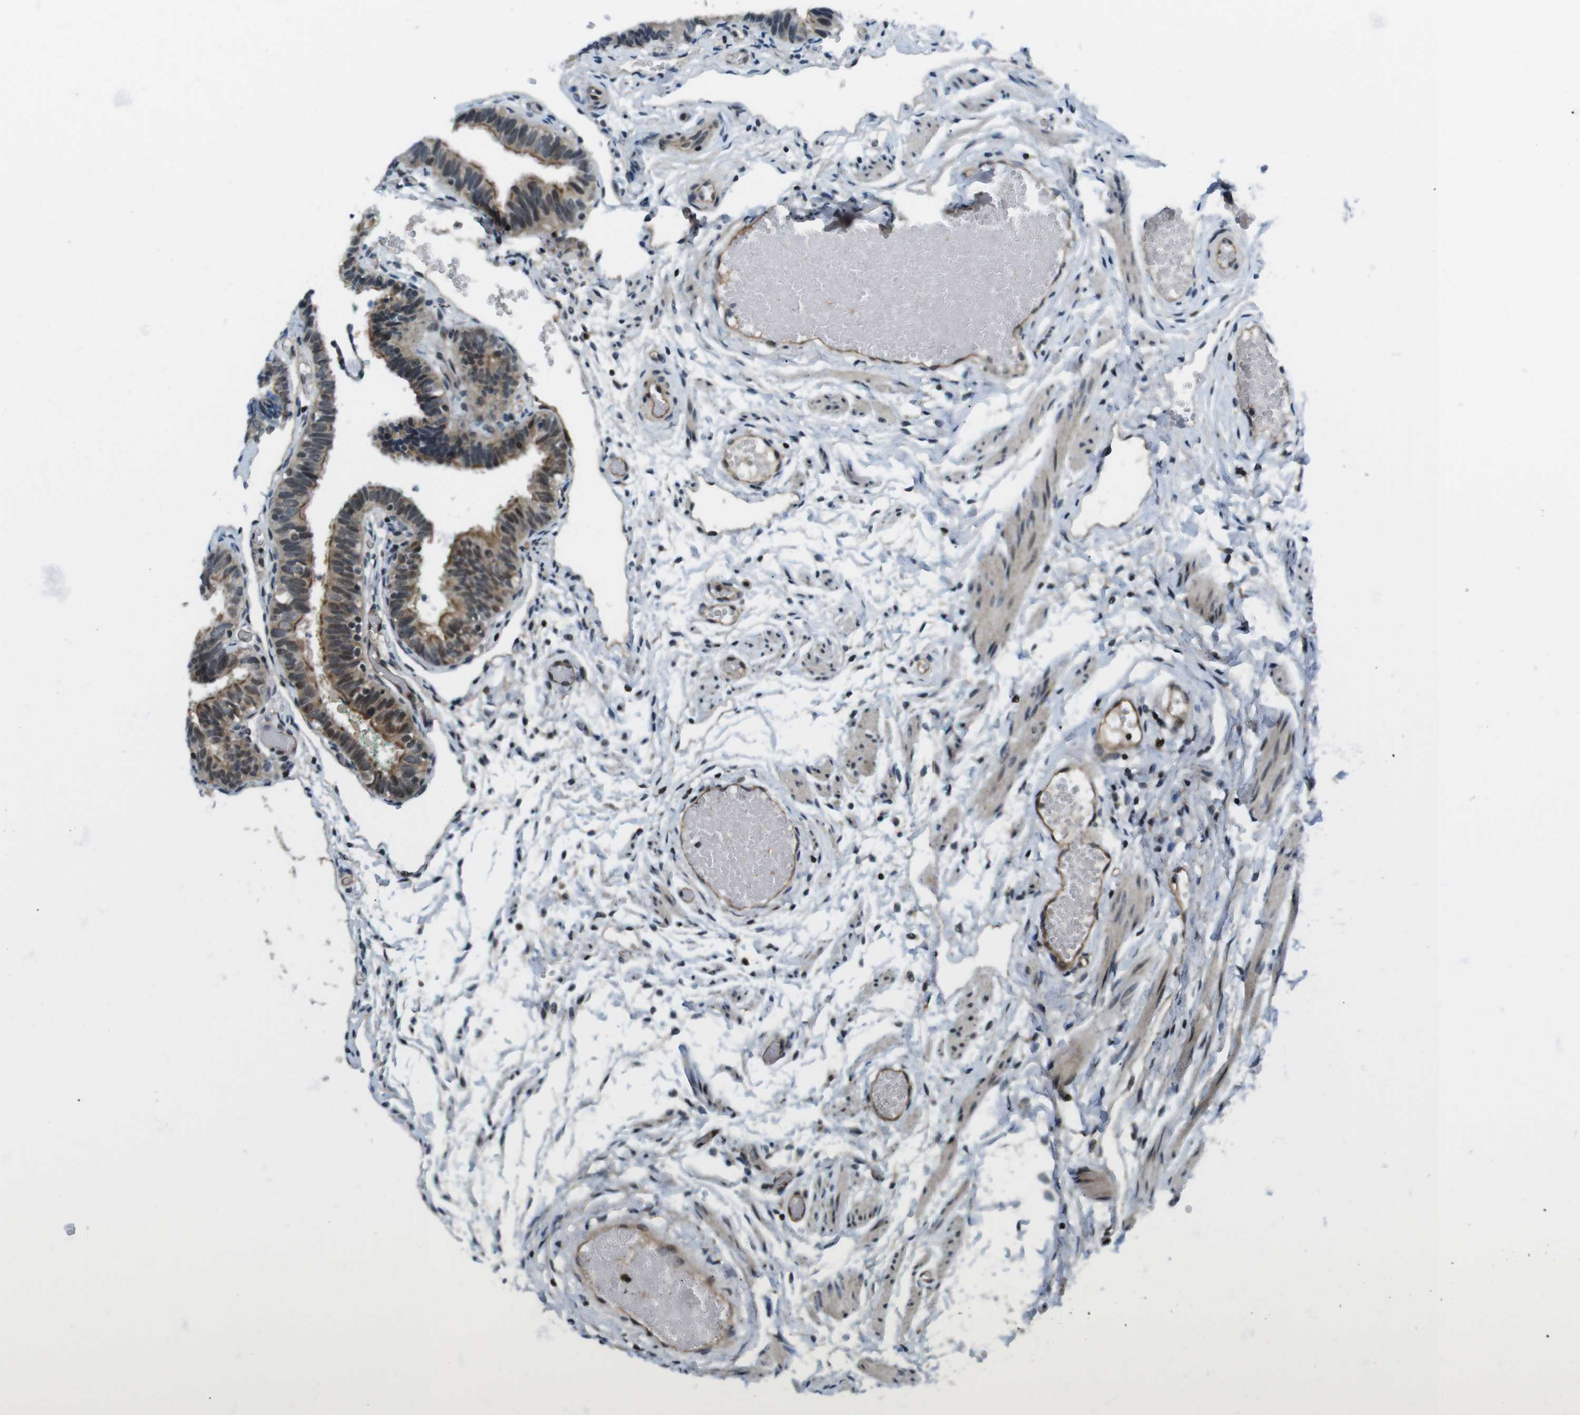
{"staining": {"intensity": "moderate", "quantity": ">75%", "location": "cytoplasmic/membranous,nuclear"}, "tissue": "fallopian tube", "cell_type": "Glandular cells", "image_type": "normal", "snomed": [{"axis": "morphology", "description": "Normal tissue, NOS"}, {"axis": "topography", "description": "Fallopian tube"}], "caption": "Normal fallopian tube shows moderate cytoplasmic/membranous,nuclear staining in approximately >75% of glandular cells.", "gene": "TIAM2", "patient": {"sex": "female", "age": 46}}